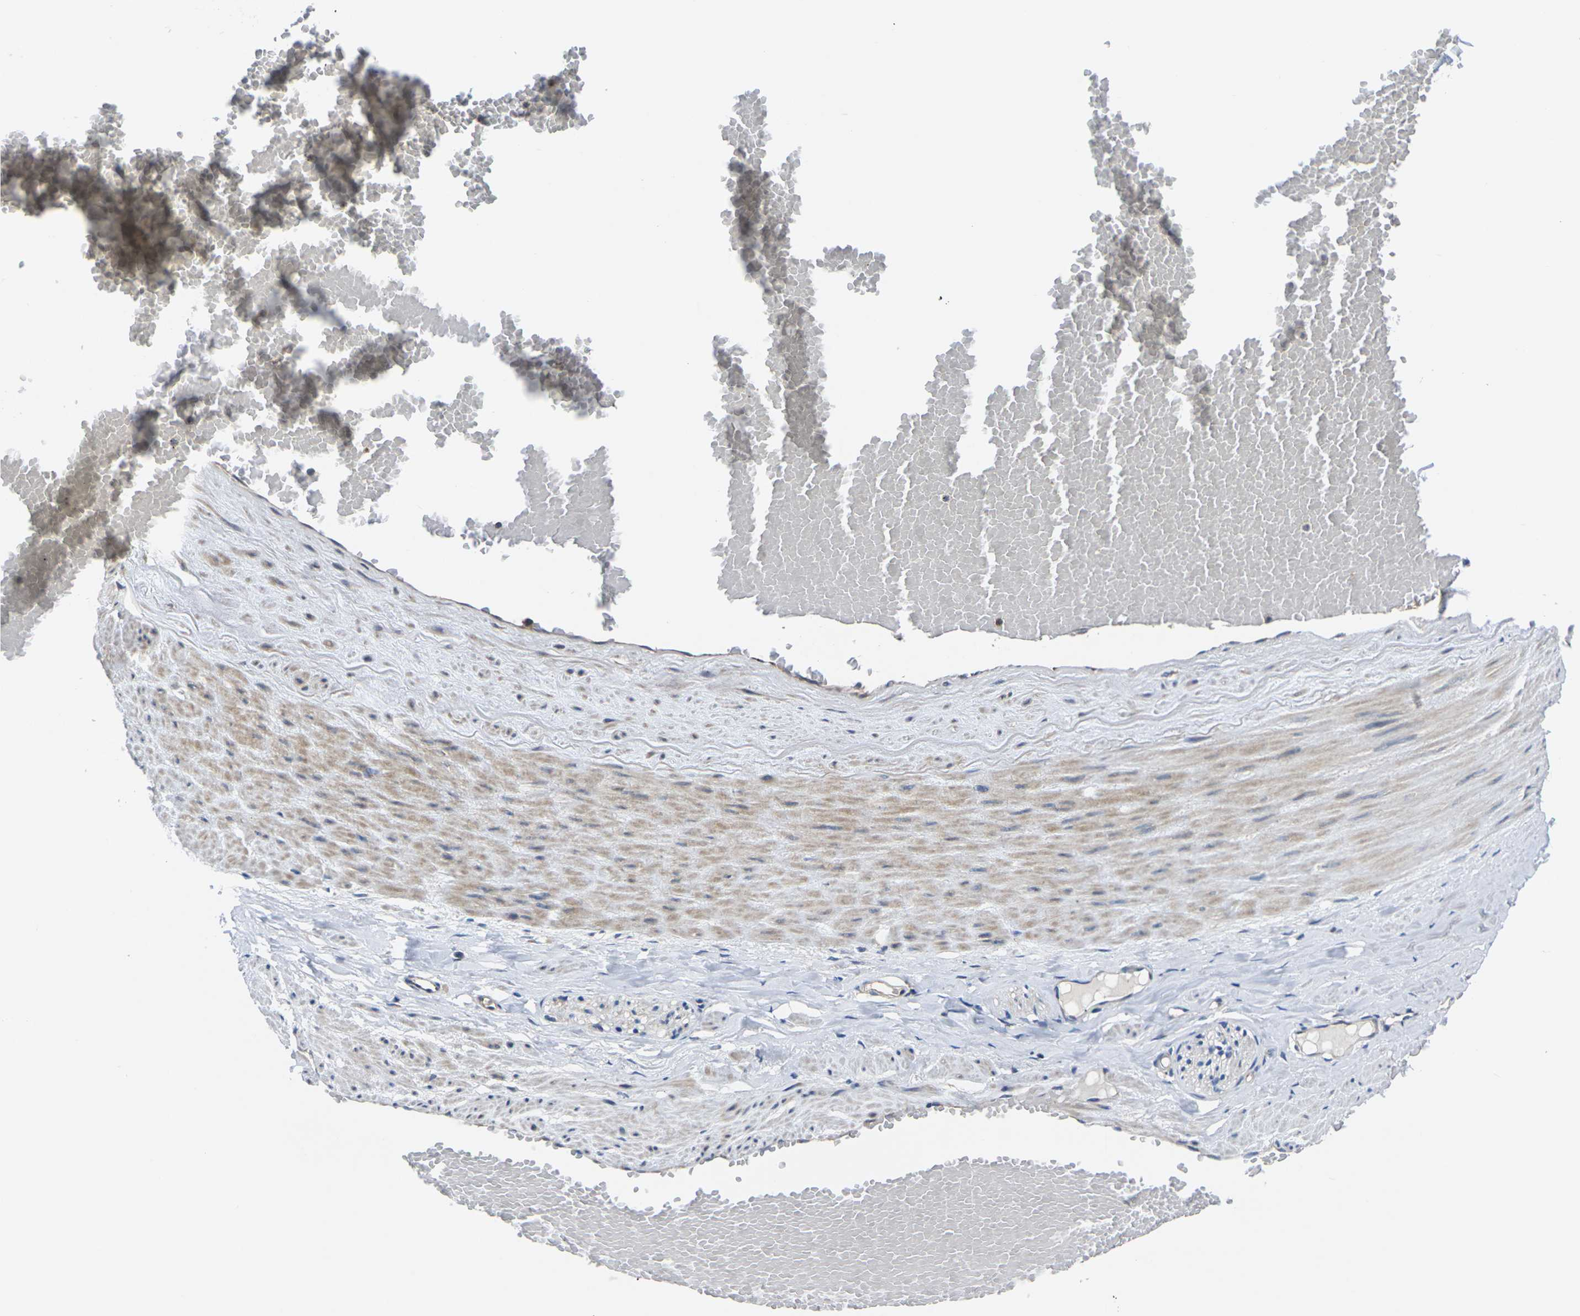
{"staining": {"intensity": "negative", "quantity": "none", "location": "none"}, "tissue": "adipose tissue", "cell_type": "Adipocytes", "image_type": "normal", "snomed": [{"axis": "morphology", "description": "Normal tissue, NOS"}, {"axis": "topography", "description": "Soft tissue"}, {"axis": "topography", "description": "Vascular tissue"}], "caption": "The immunohistochemistry (IHC) micrograph has no significant staining in adipocytes of adipose tissue. (Stains: DAB (3,3'-diaminobenzidine) immunohistochemistry with hematoxylin counter stain, Microscopy: brightfield microscopy at high magnification).", "gene": "TMCC2", "patient": {"sex": "female", "age": 35}}